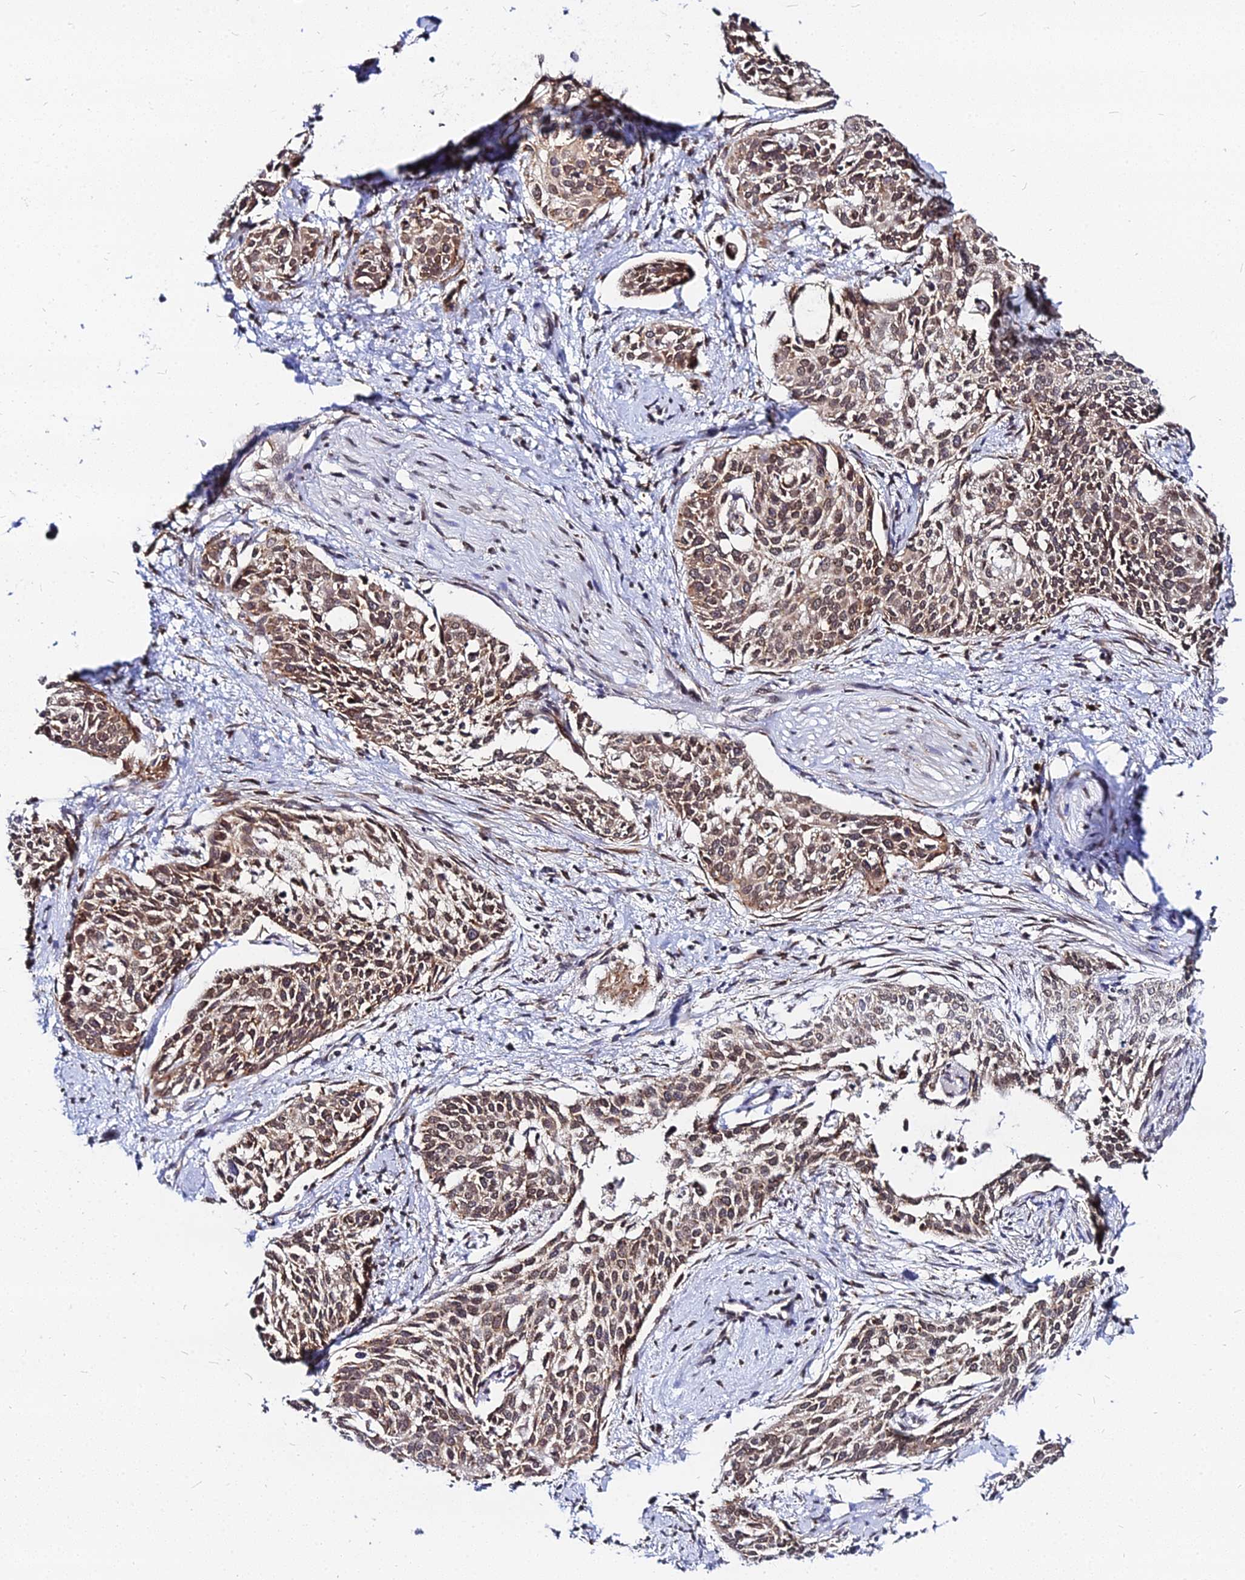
{"staining": {"intensity": "moderate", "quantity": ">75%", "location": "cytoplasmic/membranous,nuclear"}, "tissue": "cervical cancer", "cell_type": "Tumor cells", "image_type": "cancer", "snomed": [{"axis": "morphology", "description": "Squamous cell carcinoma, NOS"}, {"axis": "topography", "description": "Cervix"}], "caption": "Tumor cells exhibit moderate cytoplasmic/membranous and nuclear staining in about >75% of cells in cervical cancer (squamous cell carcinoma).", "gene": "RNF121", "patient": {"sex": "female", "age": 44}}